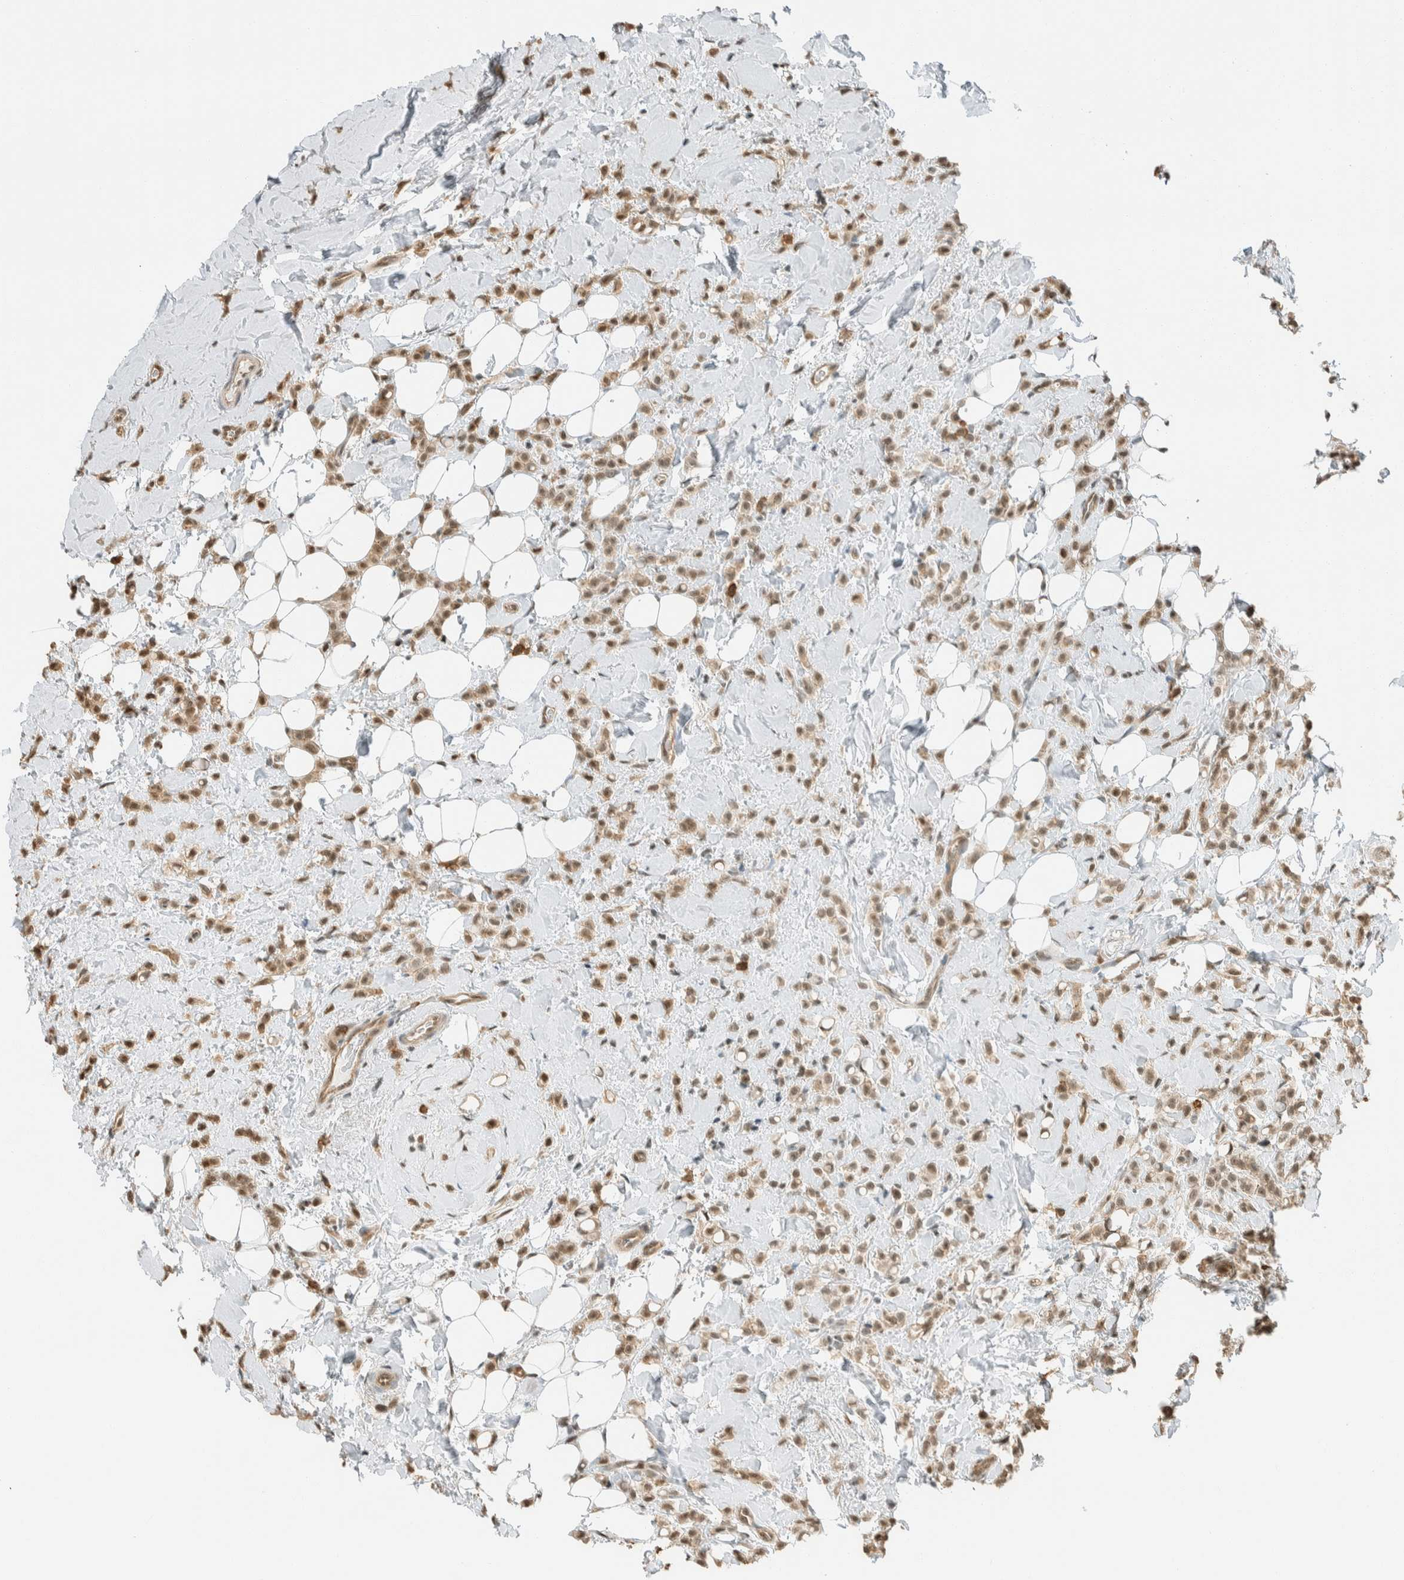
{"staining": {"intensity": "moderate", "quantity": ">75%", "location": "cytoplasmic/membranous,nuclear"}, "tissue": "breast cancer", "cell_type": "Tumor cells", "image_type": "cancer", "snomed": [{"axis": "morphology", "description": "Normal tissue, NOS"}, {"axis": "morphology", "description": "Lobular carcinoma"}, {"axis": "topography", "description": "Breast"}], "caption": "A brown stain labels moderate cytoplasmic/membranous and nuclear positivity of a protein in human lobular carcinoma (breast) tumor cells.", "gene": "NIBAN2", "patient": {"sex": "female", "age": 50}}